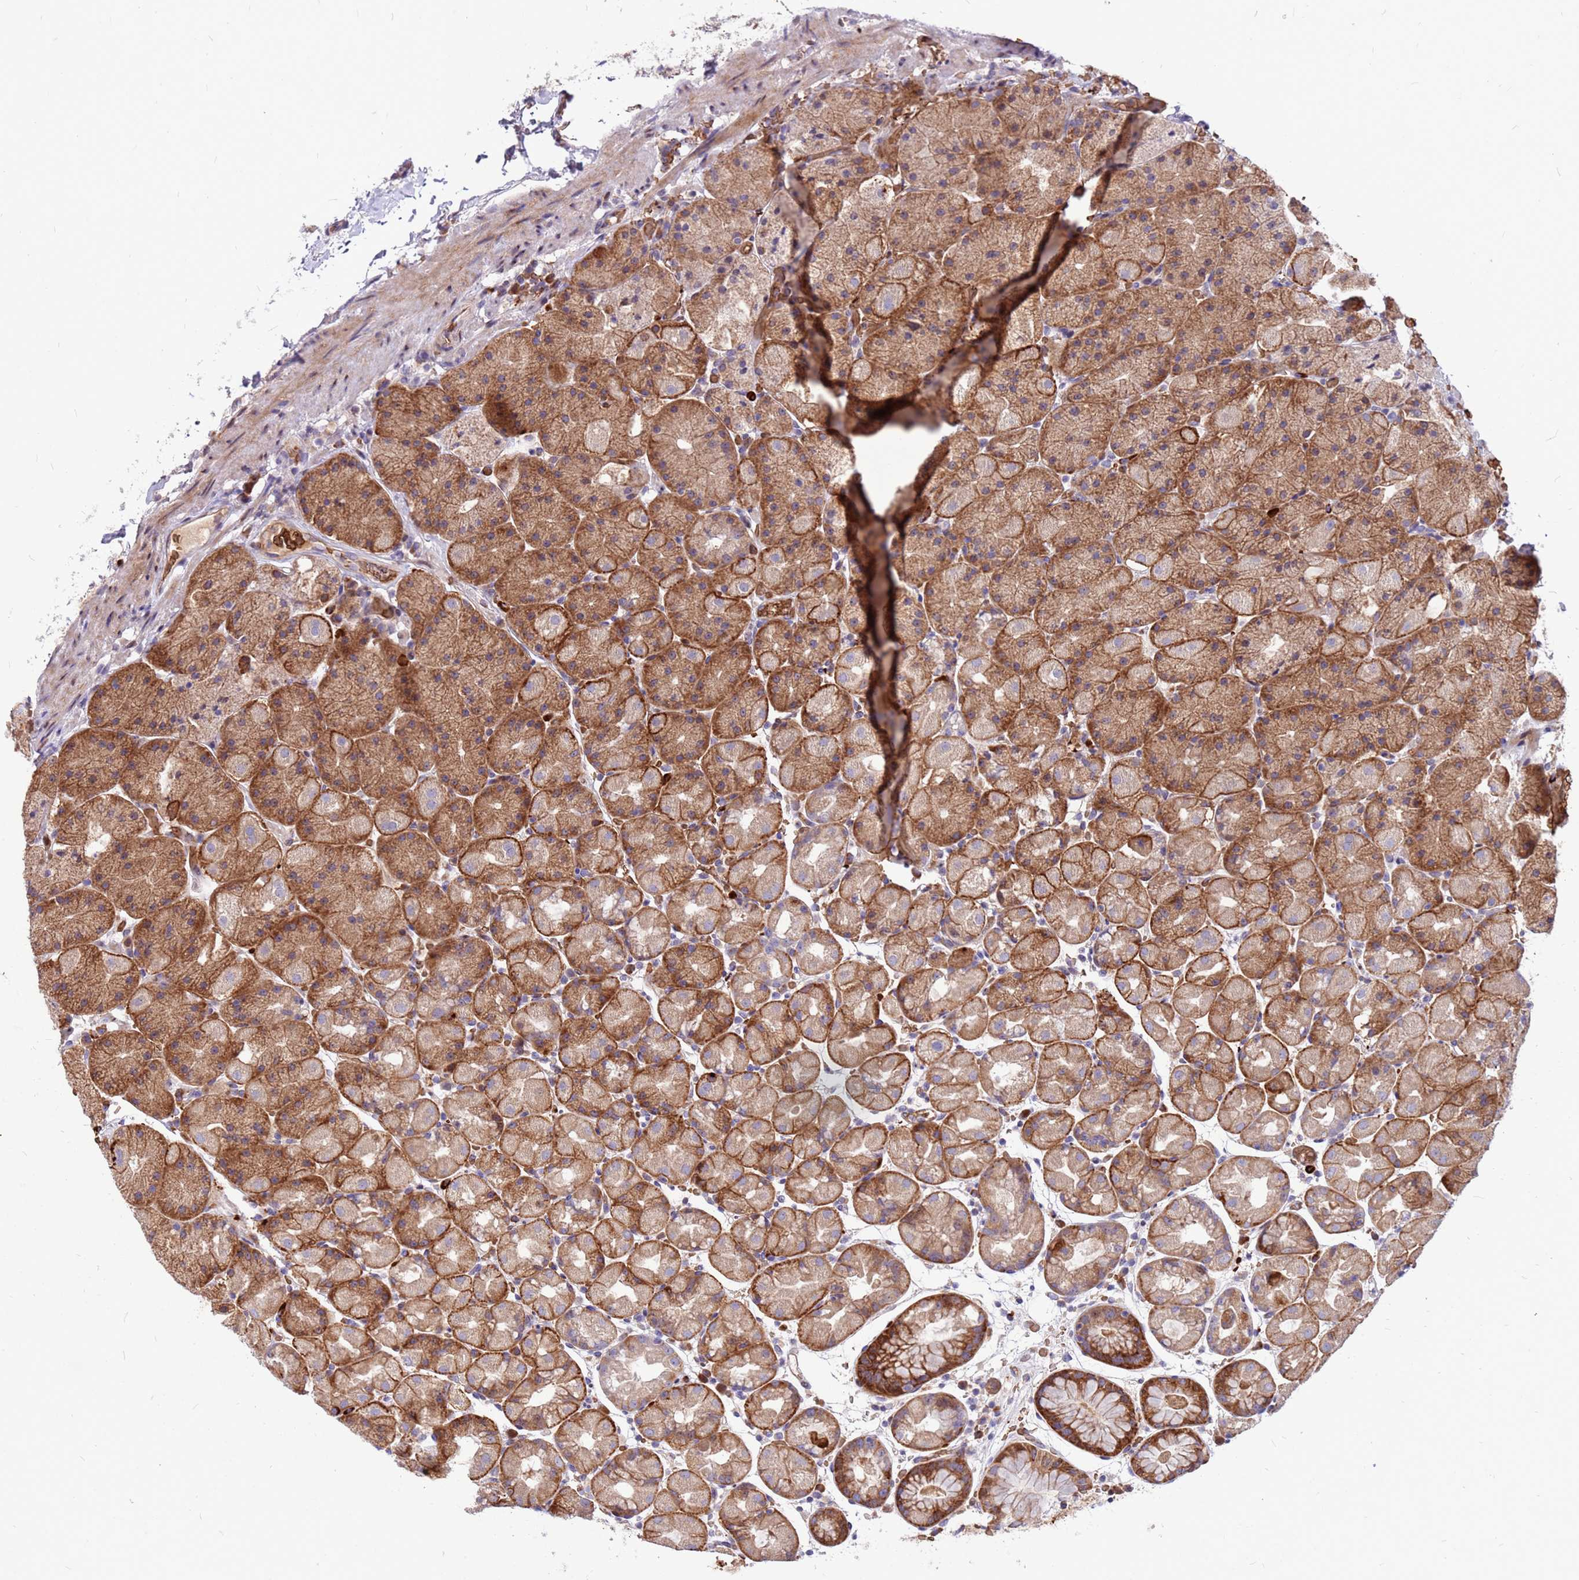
{"staining": {"intensity": "moderate", "quantity": ">75%", "location": "cytoplasmic/membranous"}, "tissue": "stomach", "cell_type": "Glandular cells", "image_type": "normal", "snomed": [{"axis": "morphology", "description": "Normal tissue, NOS"}, {"axis": "topography", "description": "Stomach, upper"}, {"axis": "topography", "description": "Stomach, lower"}], "caption": "This image displays immunohistochemistry staining of unremarkable human stomach, with medium moderate cytoplasmic/membranous staining in approximately >75% of glandular cells.", "gene": "ZNF669", "patient": {"sex": "male", "age": 67}}